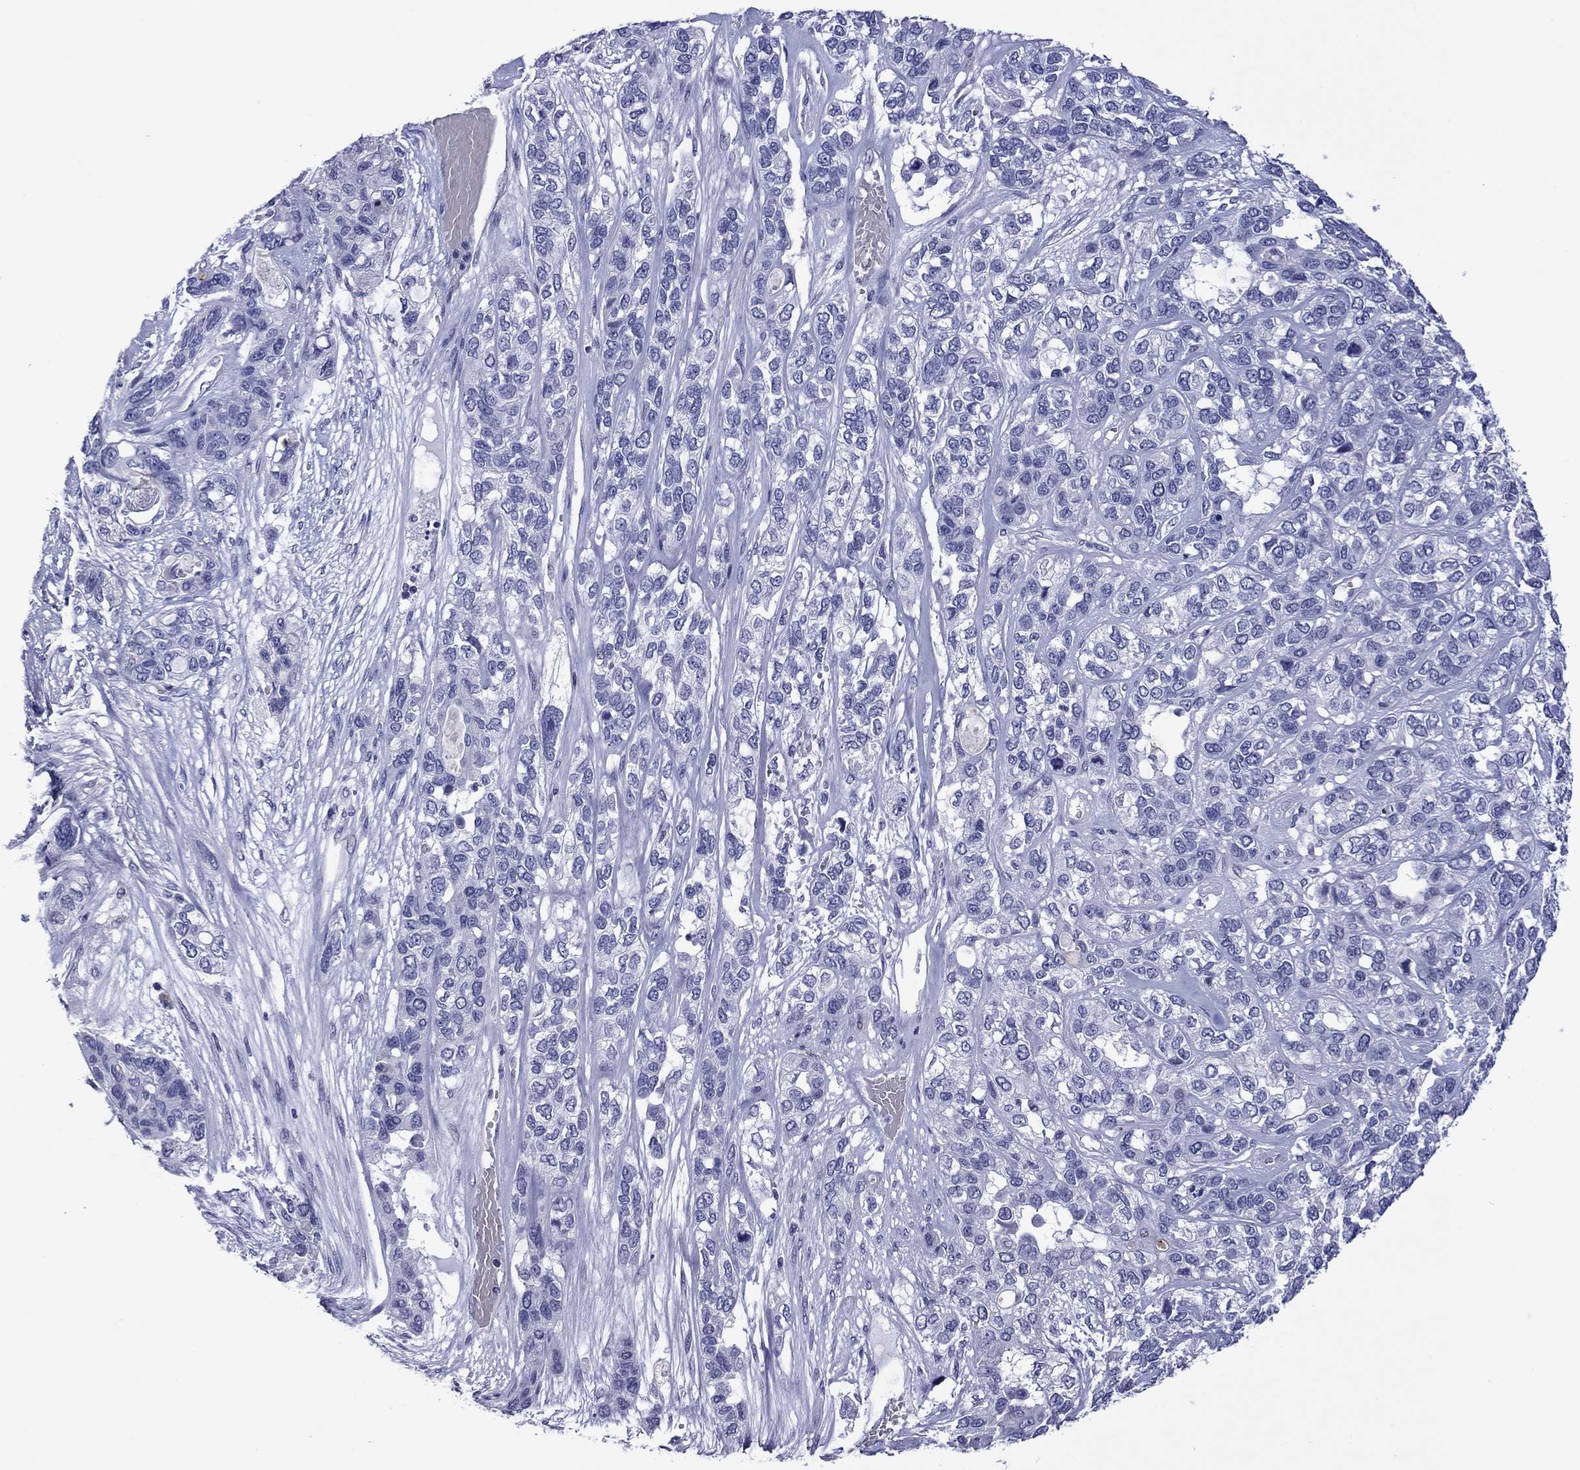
{"staining": {"intensity": "negative", "quantity": "none", "location": "none"}, "tissue": "lung cancer", "cell_type": "Tumor cells", "image_type": "cancer", "snomed": [{"axis": "morphology", "description": "Squamous cell carcinoma, NOS"}, {"axis": "topography", "description": "Lung"}], "caption": "Squamous cell carcinoma (lung) stained for a protein using IHC shows no expression tumor cells.", "gene": "PIWIL1", "patient": {"sex": "female", "age": 70}}